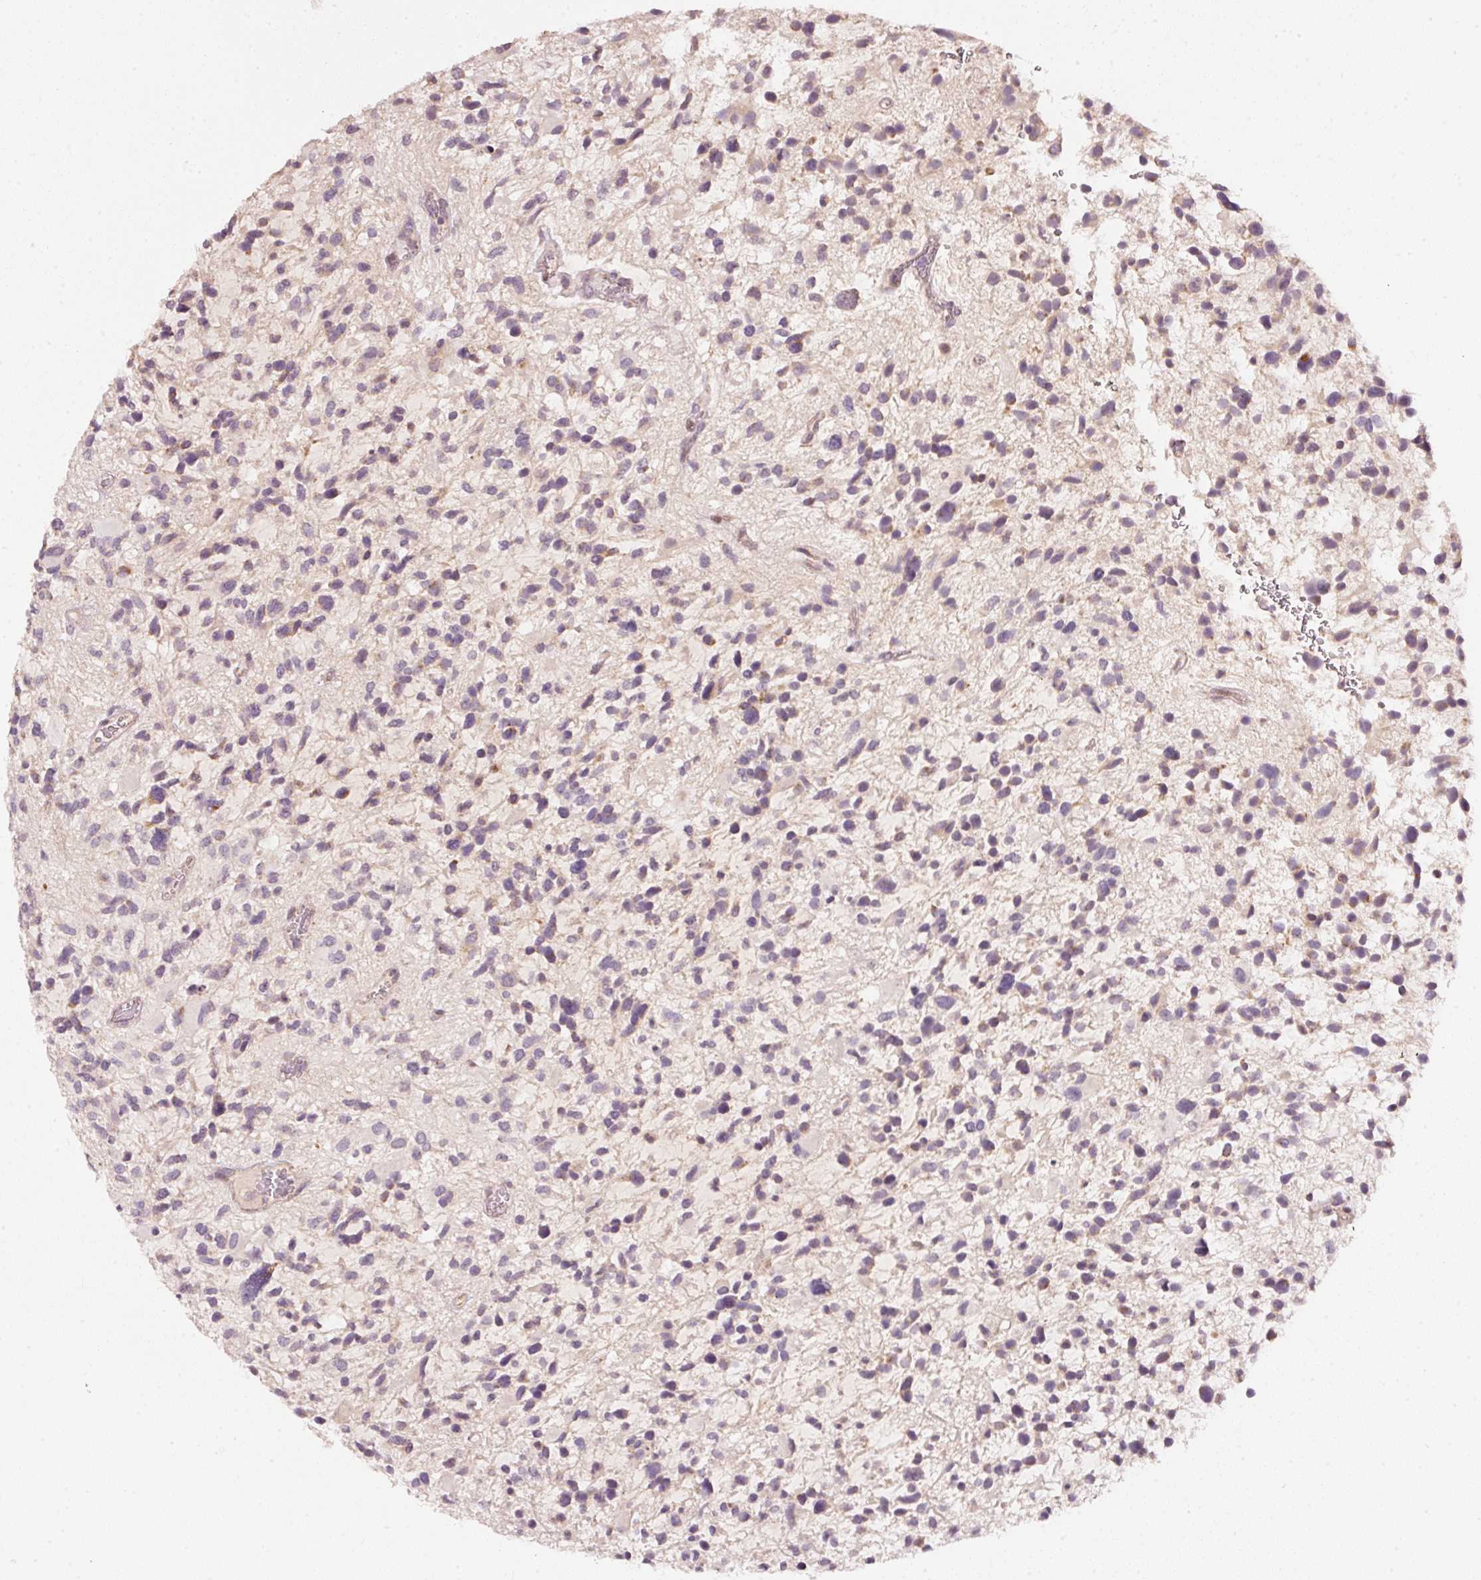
{"staining": {"intensity": "negative", "quantity": "none", "location": "none"}, "tissue": "glioma", "cell_type": "Tumor cells", "image_type": "cancer", "snomed": [{"axis": "morphology", "description": "Glioma, malignant, High grade"}, {"axis": "topography", "description": "Brain"}], "caption": "Photomicrograph shows no protein positivity in tumor cells of glioma tissue.", "gene": "TOB2", "patient": {"sex": "female", "age": 11}}